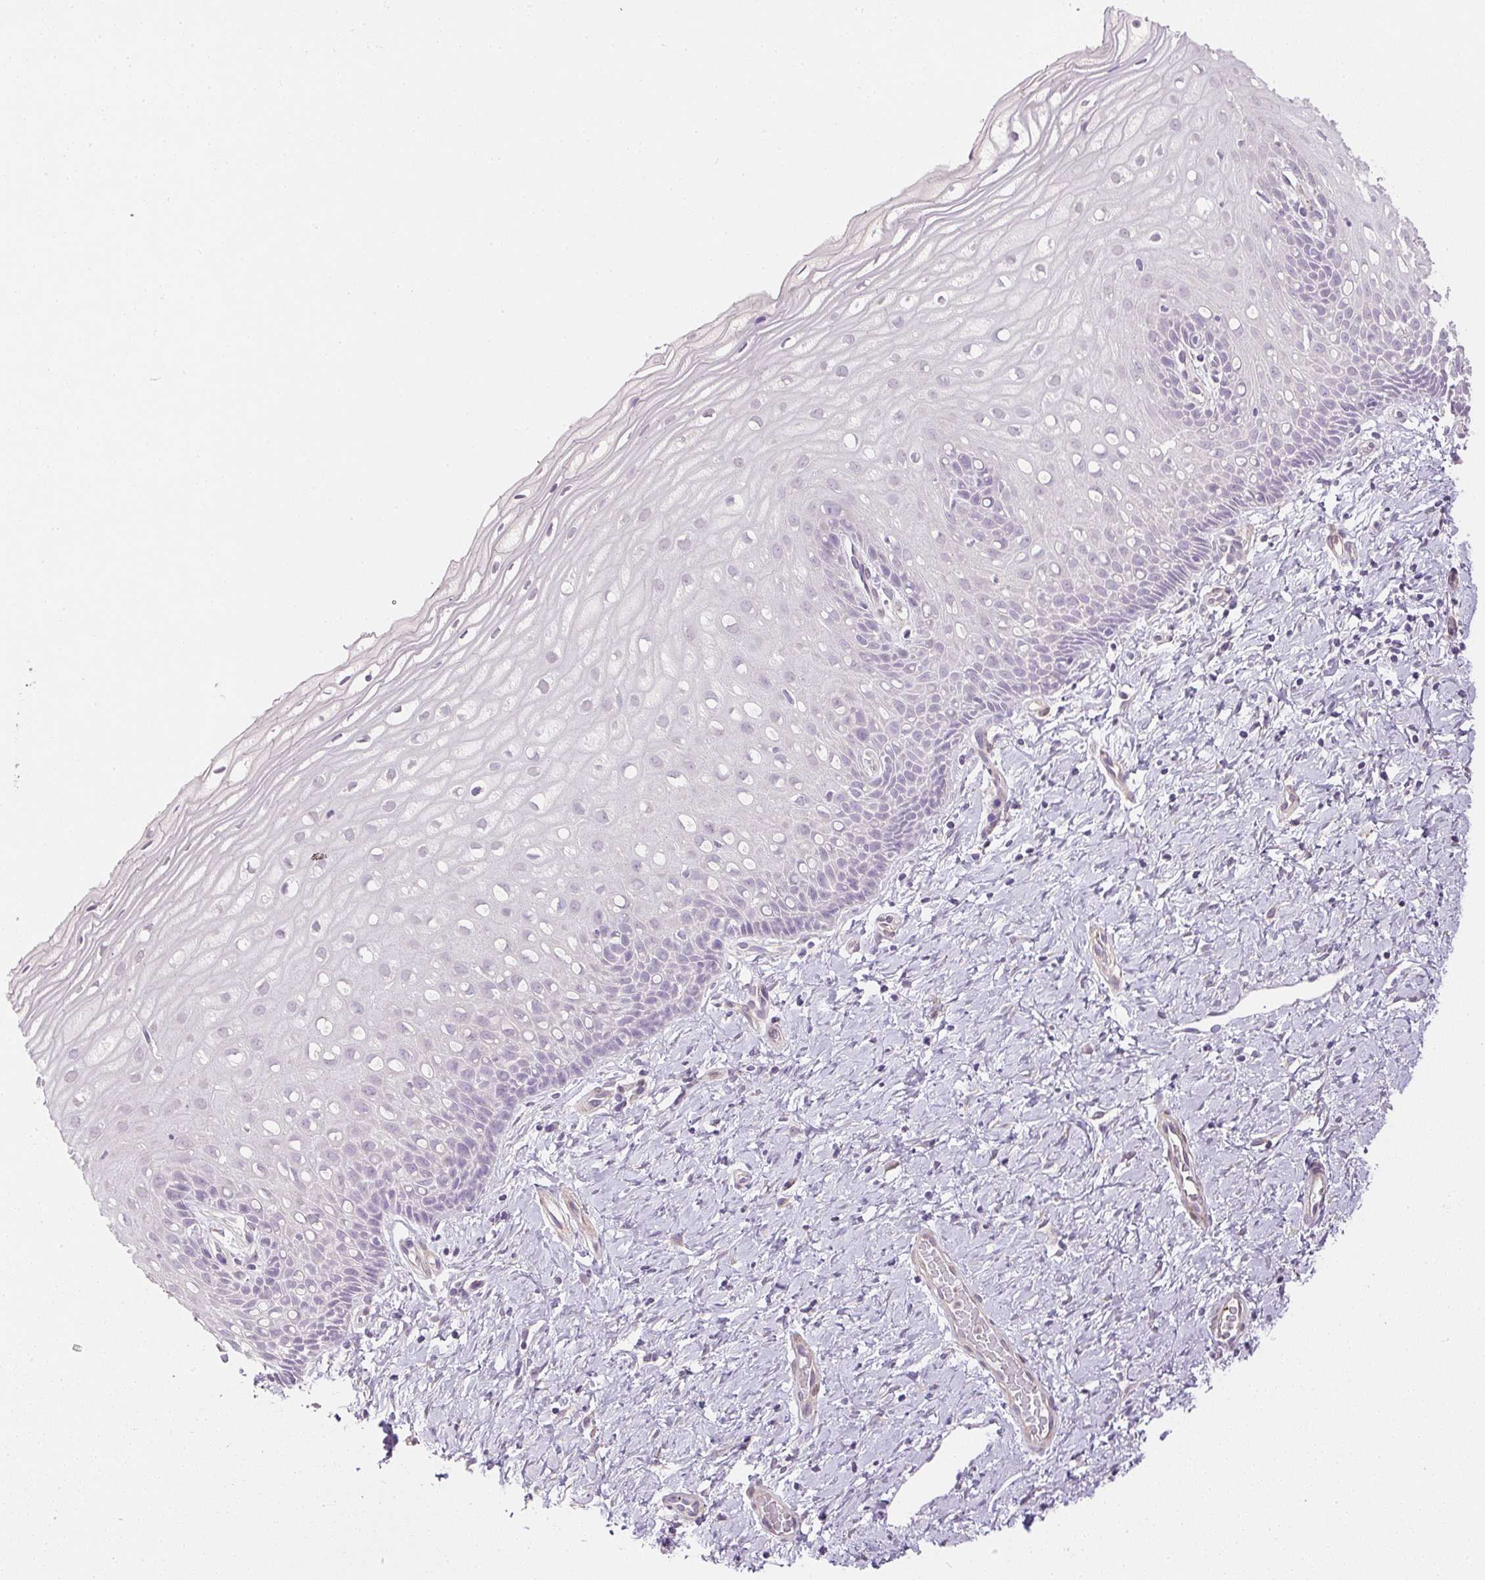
{"staining": {"intensity": "negative", "quantity": "none", "location": "none"}, "tissue": "cervix", "cell_type": "Glandular cells", "image_type": "normal", "snomed": [{"axis": "morphology", "description": "Normal tissue, NOS"}, {"axis": "topography", "description": "Cervix"}], "caption": "Glandular cells show no significant positivity in normal cervix.", "gene": "PRL", "patient": {"sex": "female", "age": 37}}